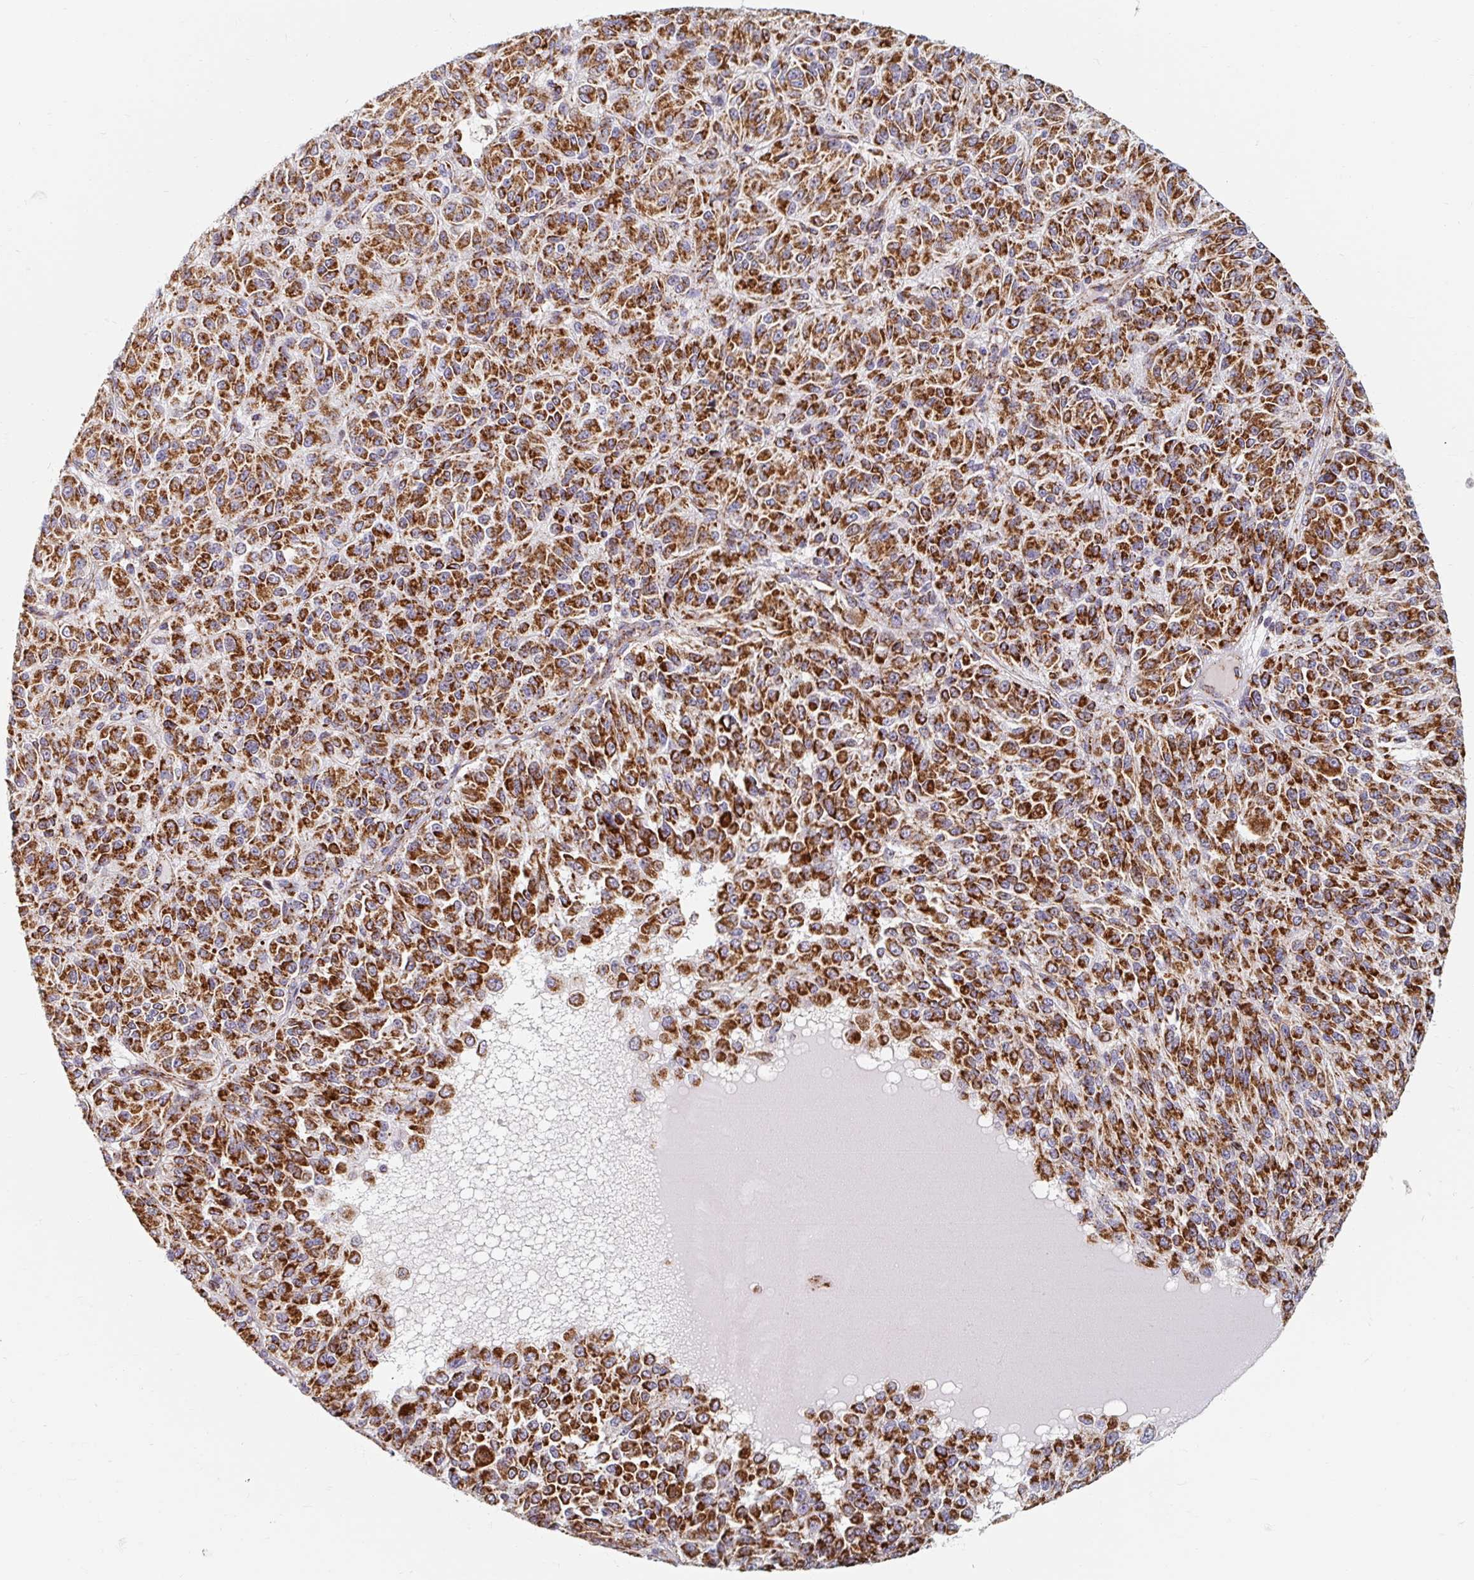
{"staining": {"intensity": "strong", "quantity": ">75%", "location": "cytoplasmic/membranous"}, "tissue": "melanoma", "cell_type": "Tumor cells", "image_type": "cancer", "snomed": [{"axis": "morphology", "description": "Malignant melanoma, Metastatic site"}, {"axis": "topography", "description": "Brain"}], "caption": "Protein staining of melanoma tissue shows strong cytoplasmic/membranous expression in about >75% of tumor cells. (Brightfield microscopy of DAB IHC at high magnification).", "gene": "MAVS", "patient": {"sex": "female", "age": 56}}